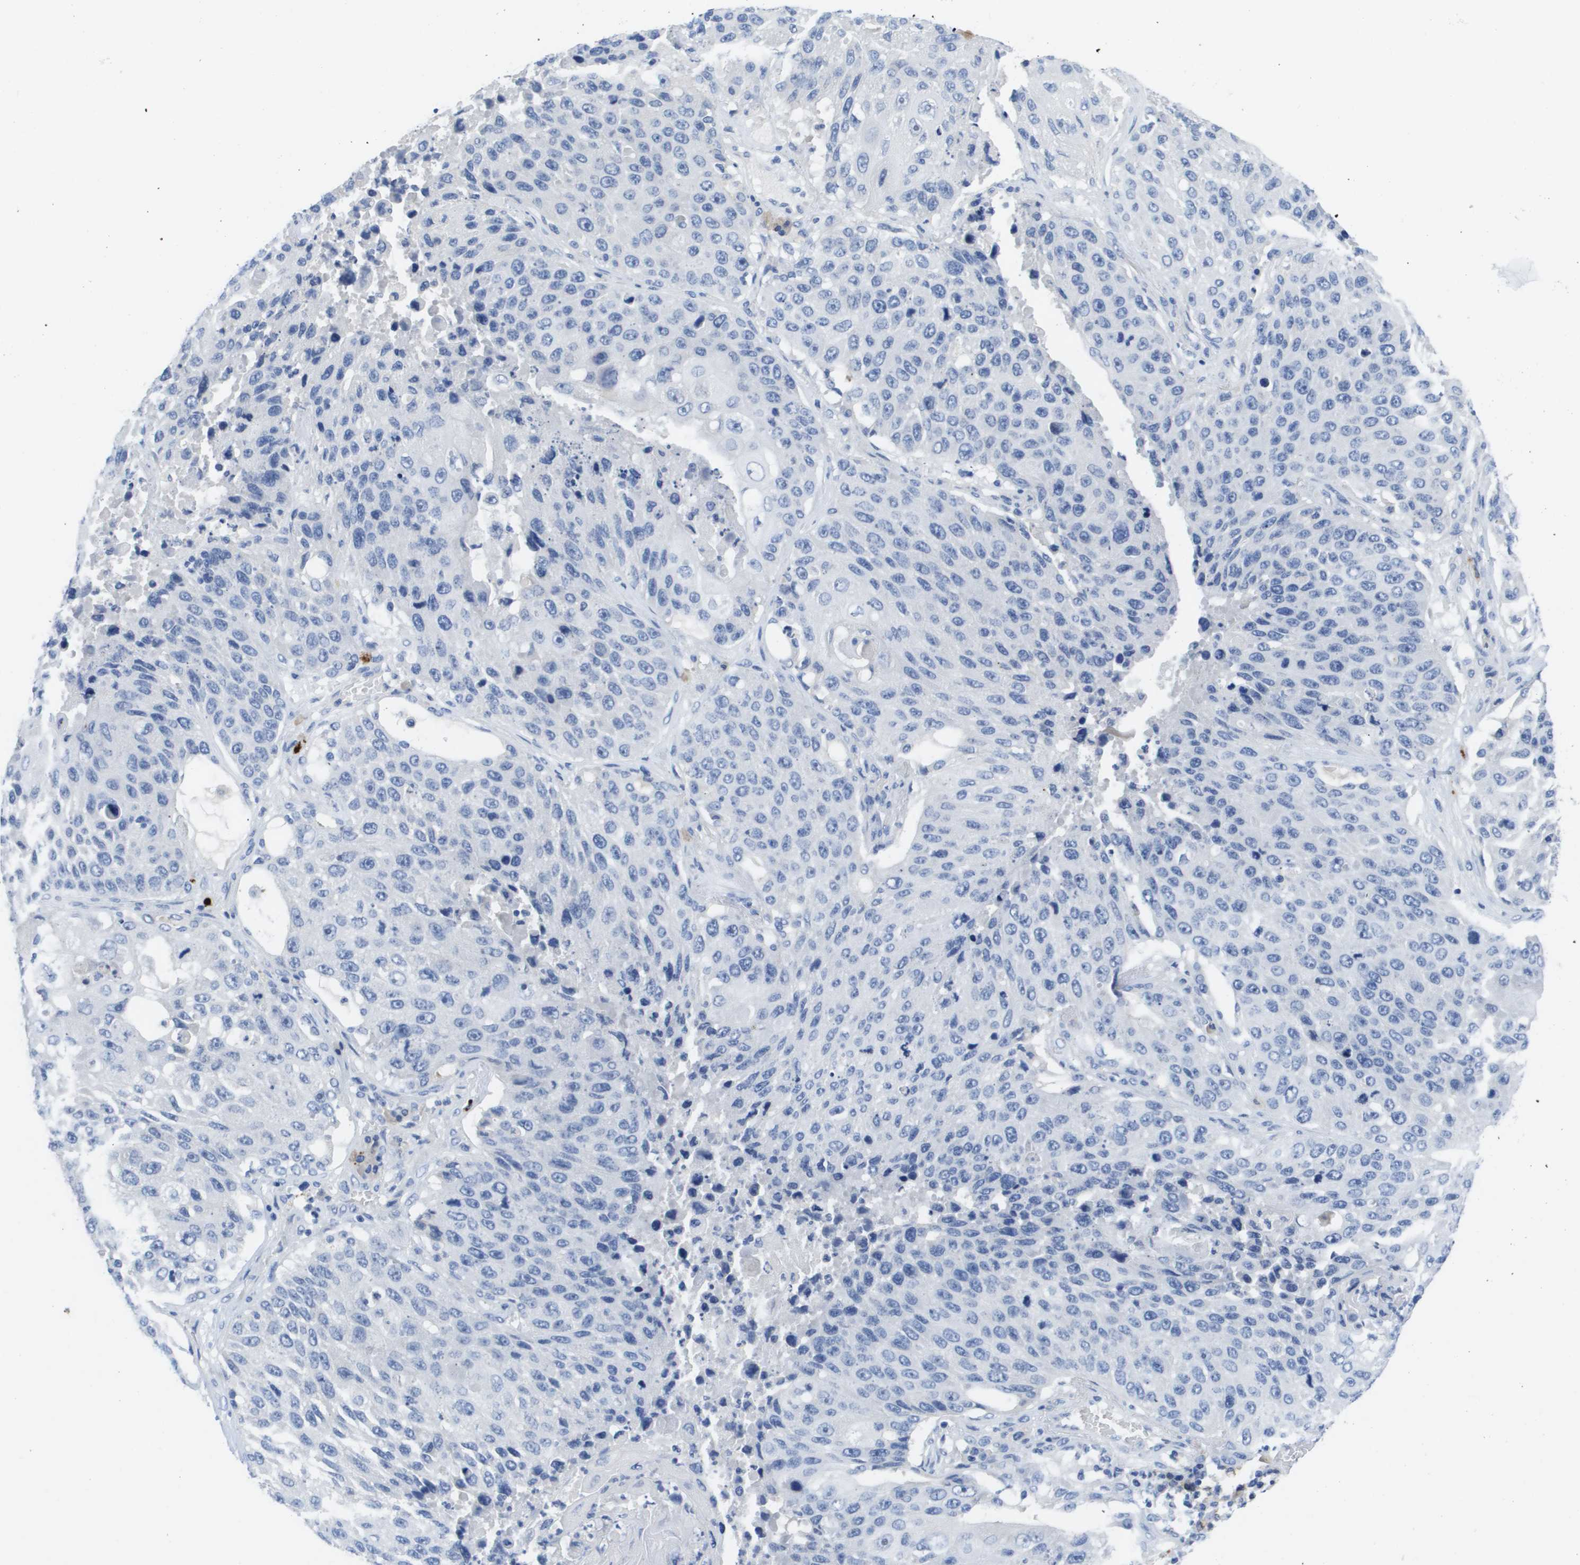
{"staining": {"intensity": "negative", "quantity": "none", "location": "none"}, "tissue": "lung cancer", "cell_type": "Tumor cells", "image_type": "cancer", "snomed": [{"axis": "morphology", "description": "Squamous cell carcinoma, NOS"}, {"axis": "topography", "description": "Lung"}], "caption": "Tumor cells show no significant positivity in lung squamous cell carcinoma.", "gene": "MS4A1", "patient": {"sex": "male", "age": 61}}